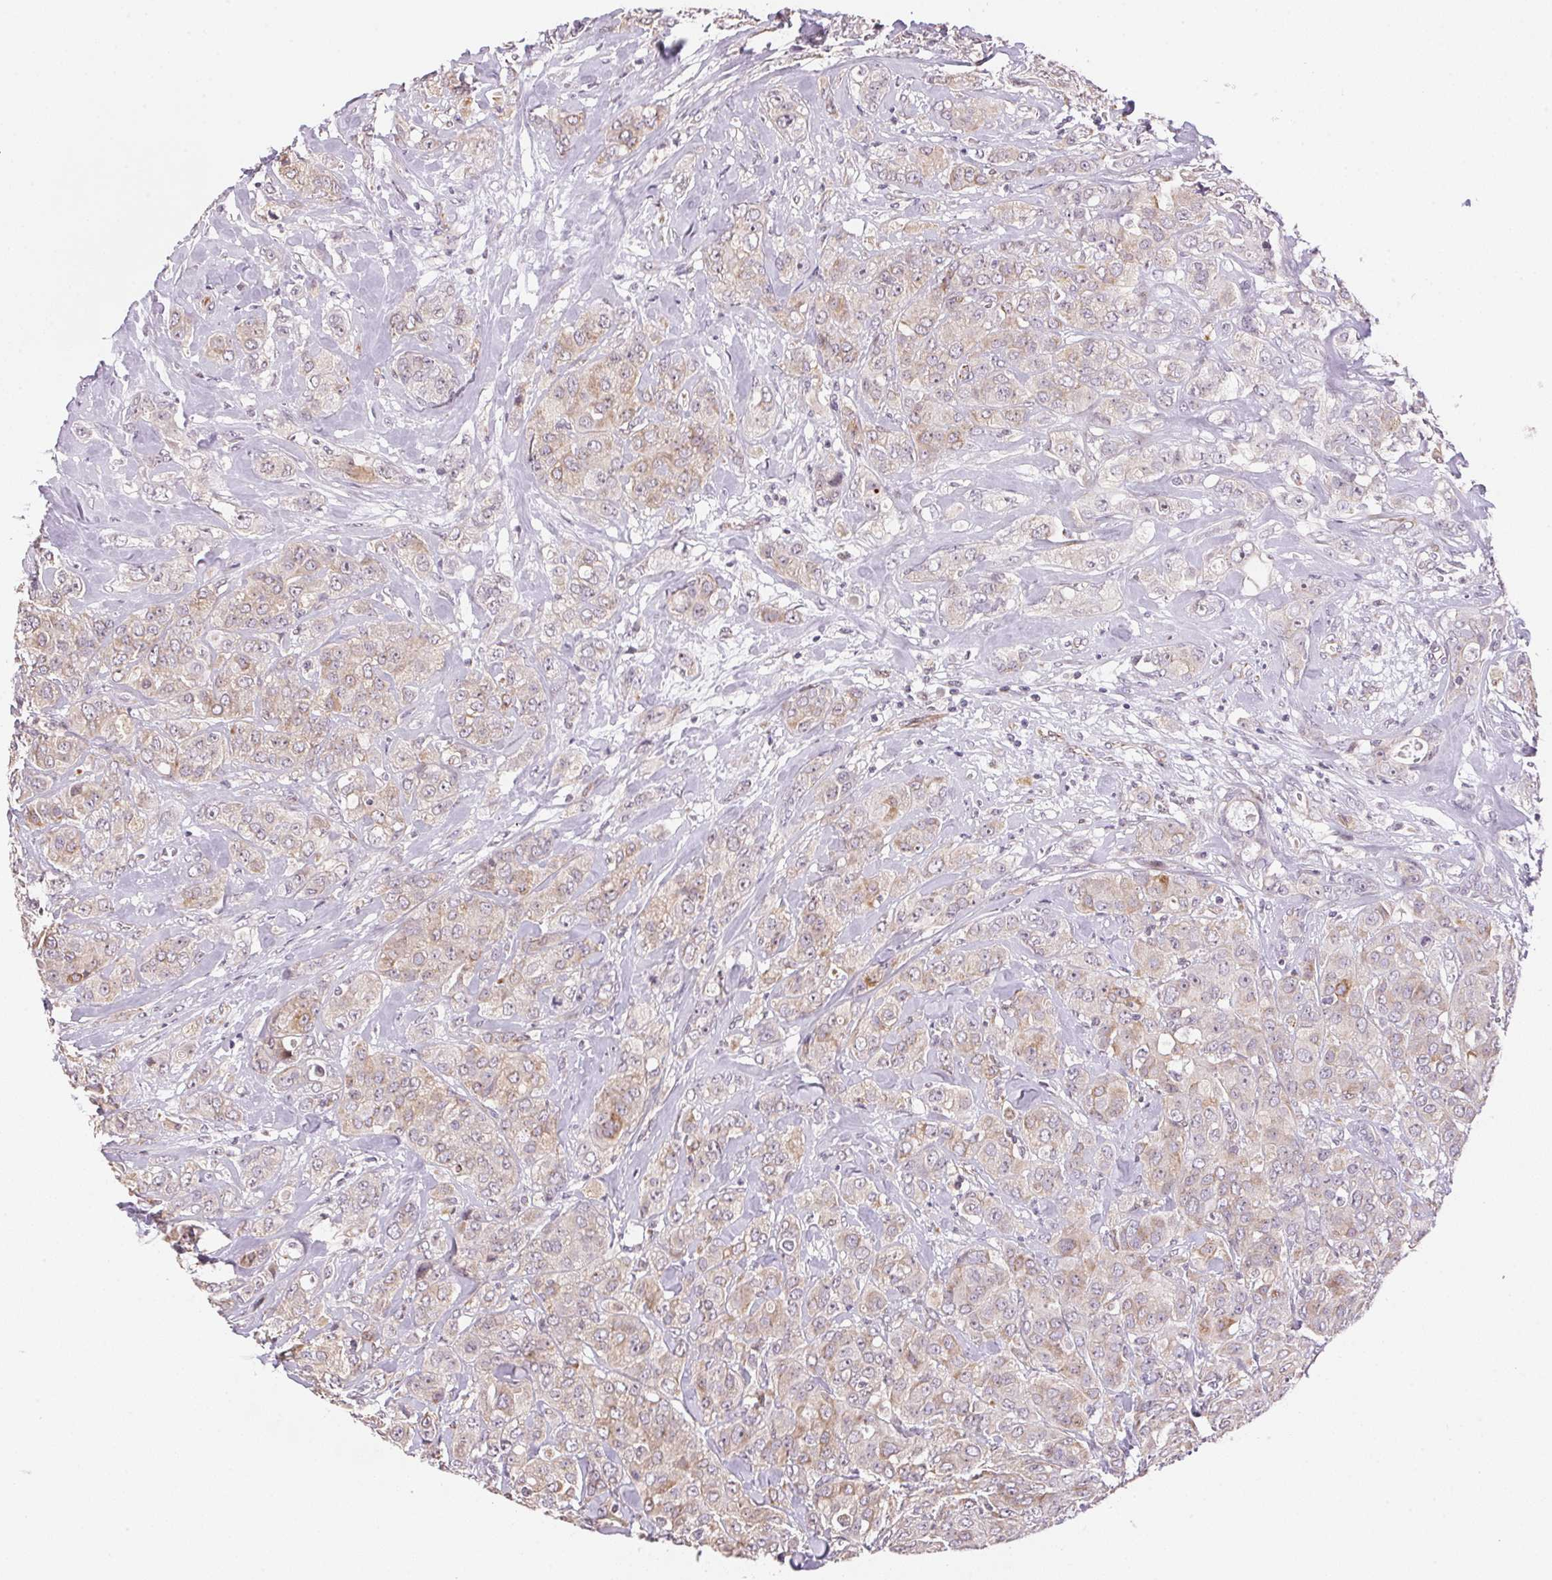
{"staining": {"intensity": "weak", "quantity": "<25%", "location": "cytoplasmic/membranous"}, "tissue": "breast cancer", "cell_type": "Tumor cells", "image_type": "cancer", "snomed": [{"axis": "morphology", "description": "Normal tissue, NOS"}, {"axis": "morphology", "description": "Duct carcinoma"}, {"axis": "topography", "description": "Breast"}], "caption": "Breast cancer (intraductal carcinoma) was stained to show a protein in brown. There is no significant expression in tumor cells. The staining is performed using DAB (3,3'-diaminobenzidine) brown chromogen with nuclei counter-stained in using hematoxylin.", "gene": "GYG2", "patient": {"sex": "female", "age": 43}}